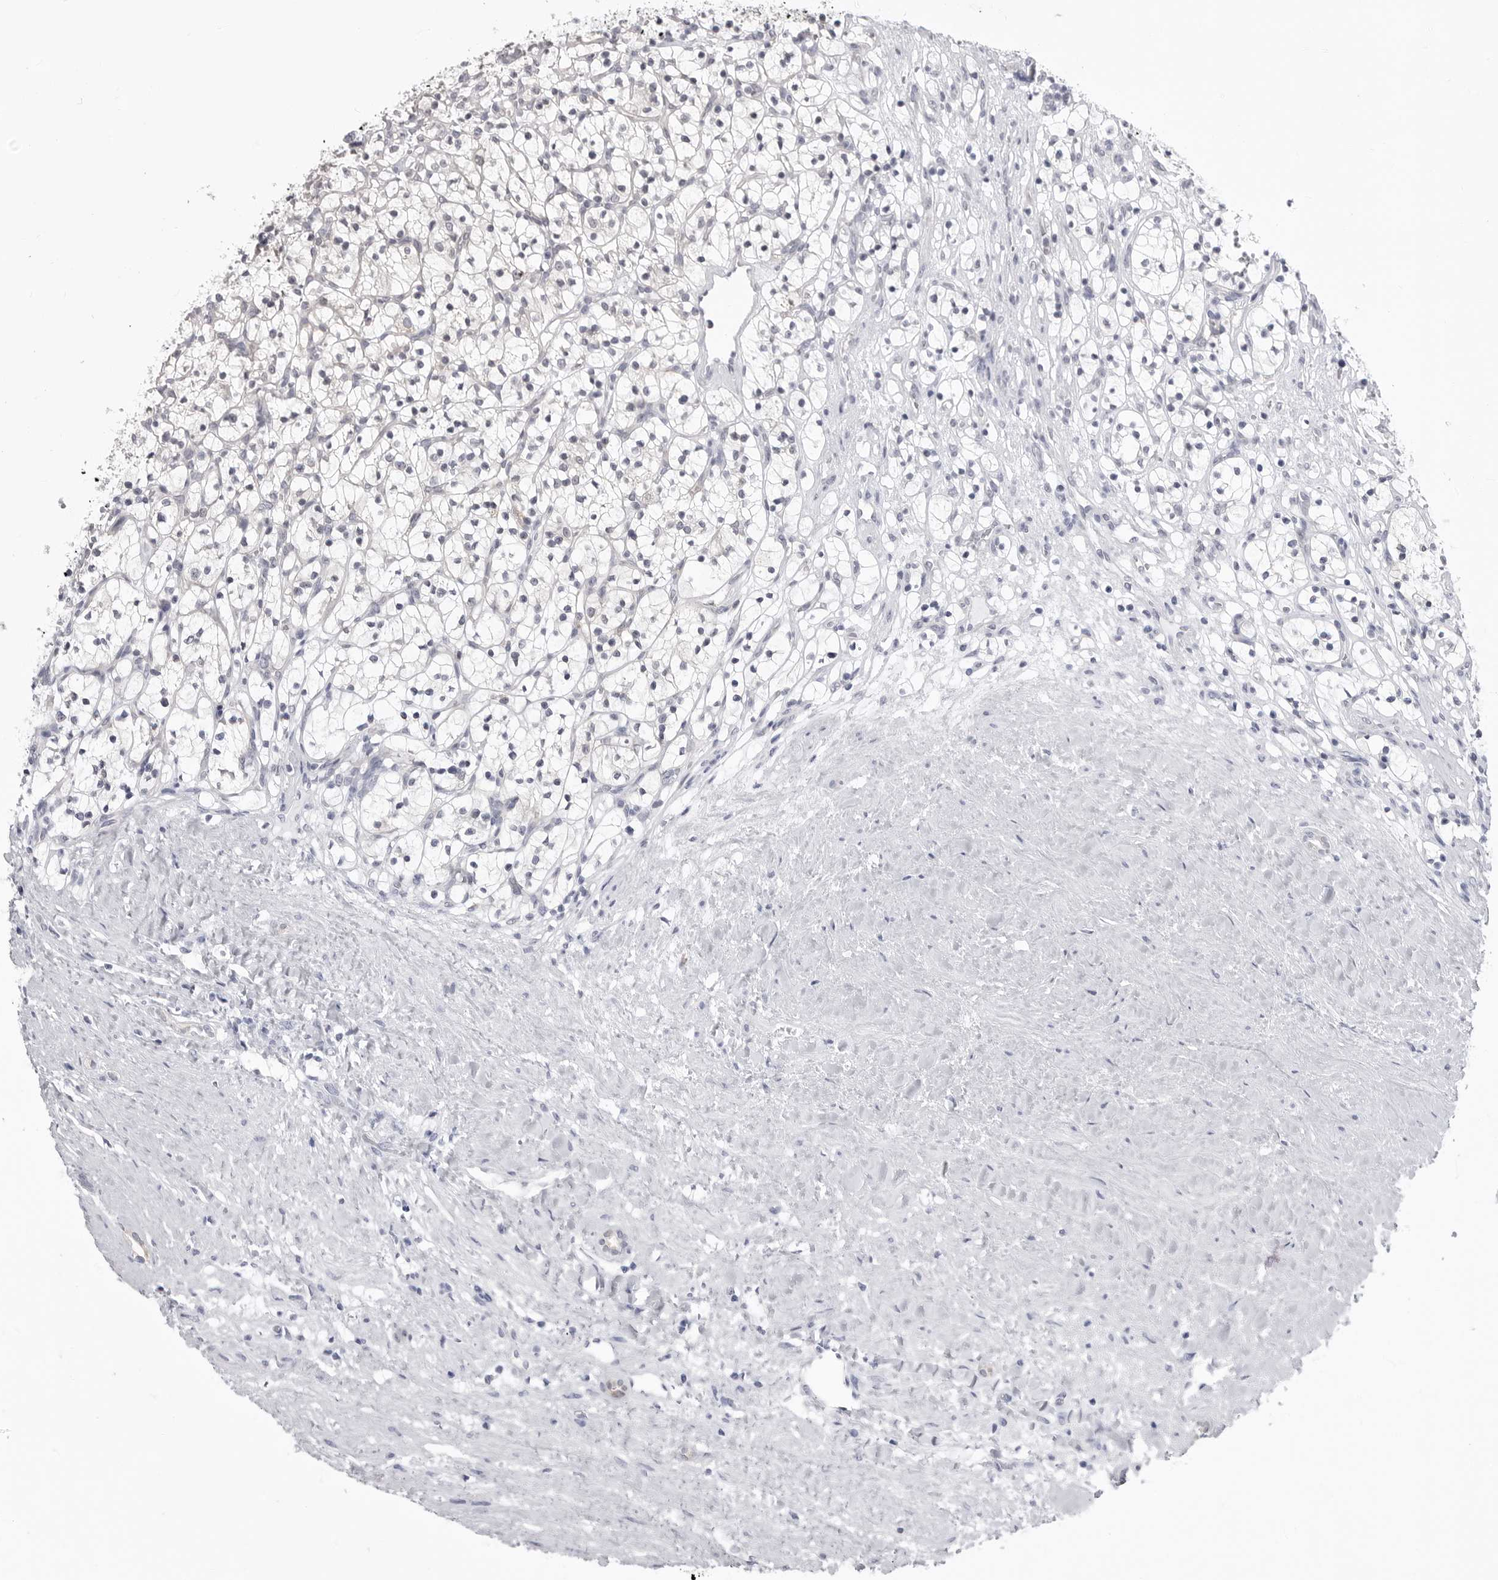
{"staining": {"intensity": "negative", "quantity": "none", "location": "none"}, "tissue": "renal cancer", "cell_type": "Tumor cells", "image_type": "cancer", "snomed": [{"axis": "morphology", "description": "Adenocarcinoma, NOS"}, {"axis": "topography", "description": "Kidney"}], "caption": "Micrograph shows no protein expression in tumor cells of renal cancer tissue.", "gene": "FH", "patient": {"sex": "female", "age": 57}}